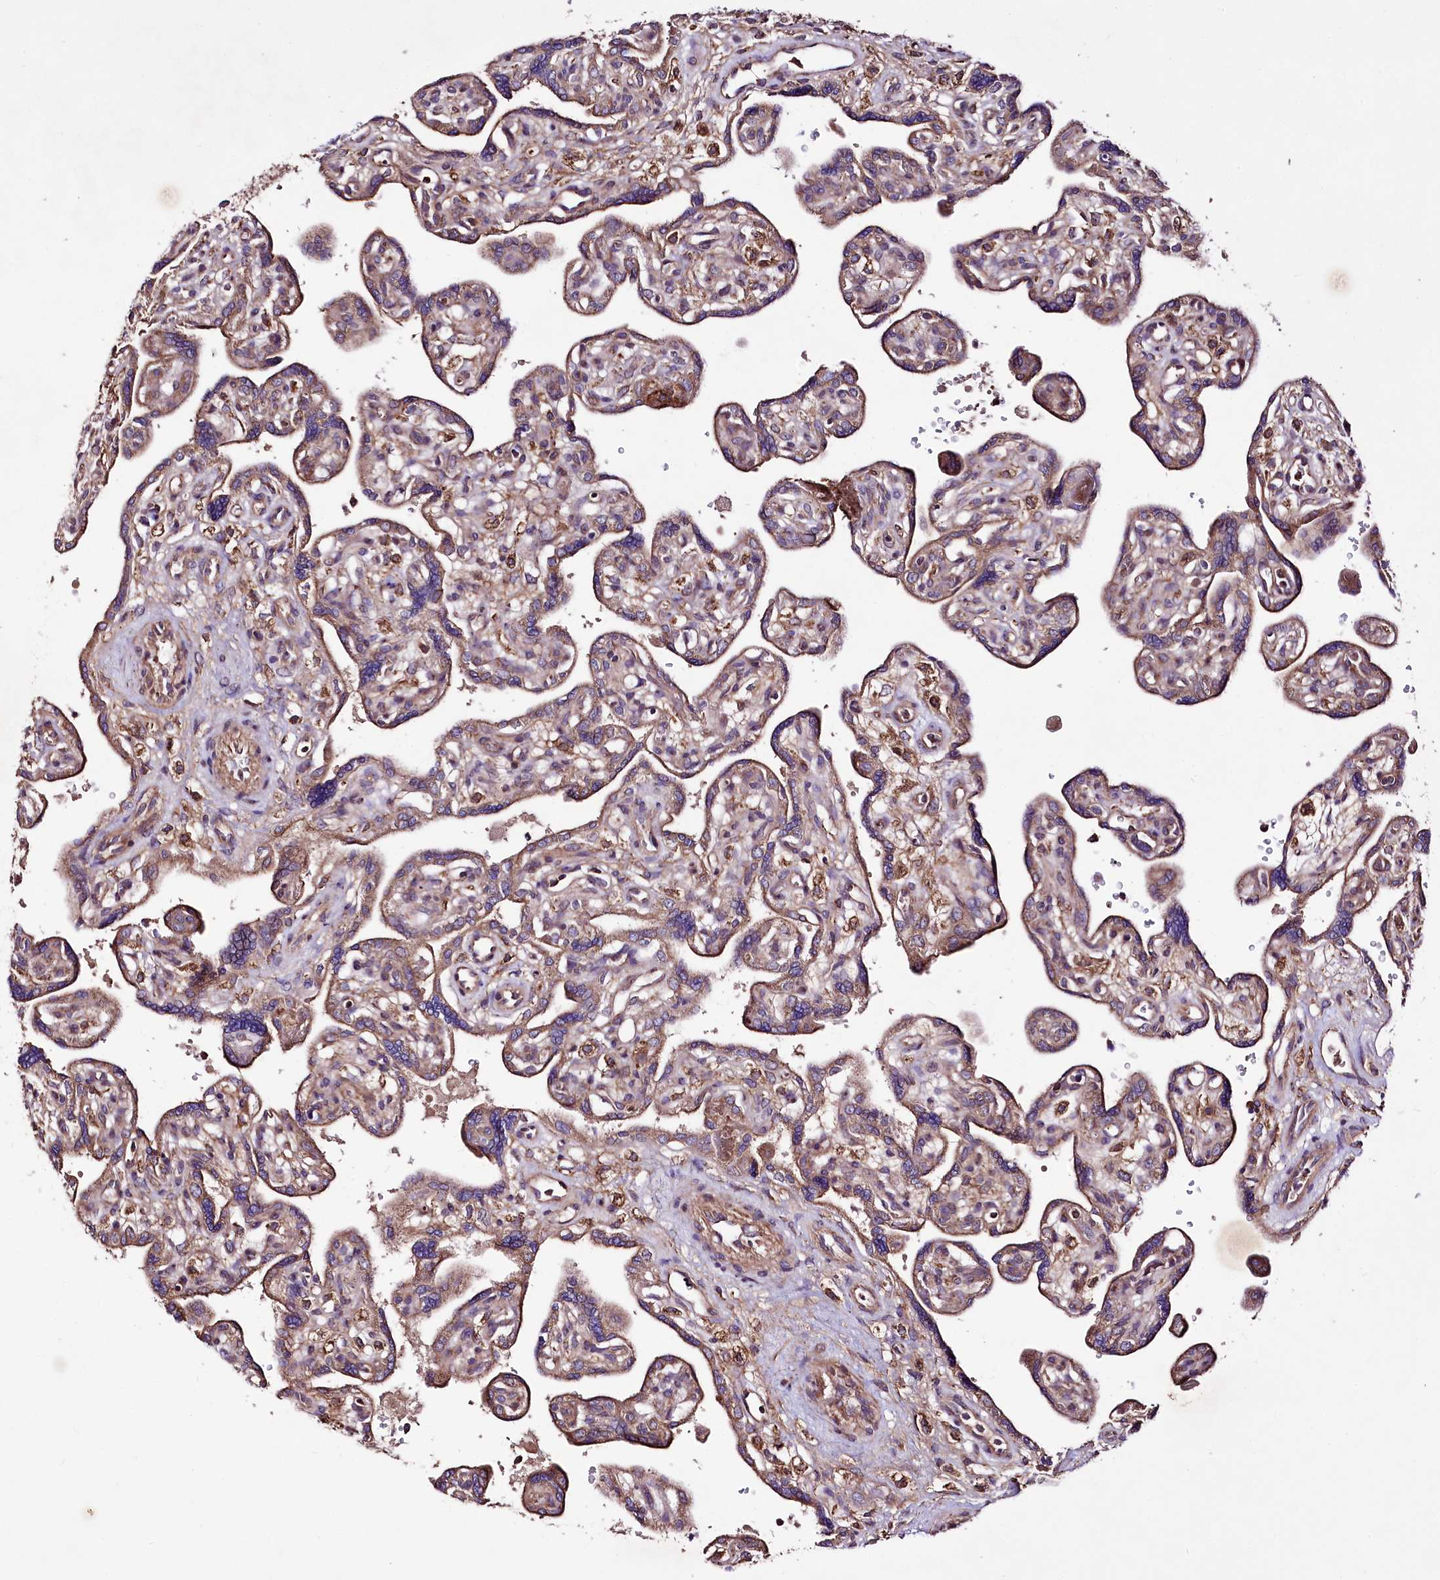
{"staining": {"intensity": "moderate", "quantity": ">75%", "location": "cytoplasmic/membranous"}, "tissue": "placenta", "cell_type": "Trophoblastic cells", "image_type": "normal", "snomed": [{"axis": "morphology", "description": "Normal tissue, NOS"}, {"axis": "topography", "description": "Placenta"}], "caption": "This image displays benign placenta stained with immunohistochemistry to label a protein in brown. The cytoplasmic/membranous of trophoblastic cells show moderate positivity for the protein. Nuclei are counter-stained blue.", "gene": "WWC1", "patient": {"sex": "female", "age": 39}}